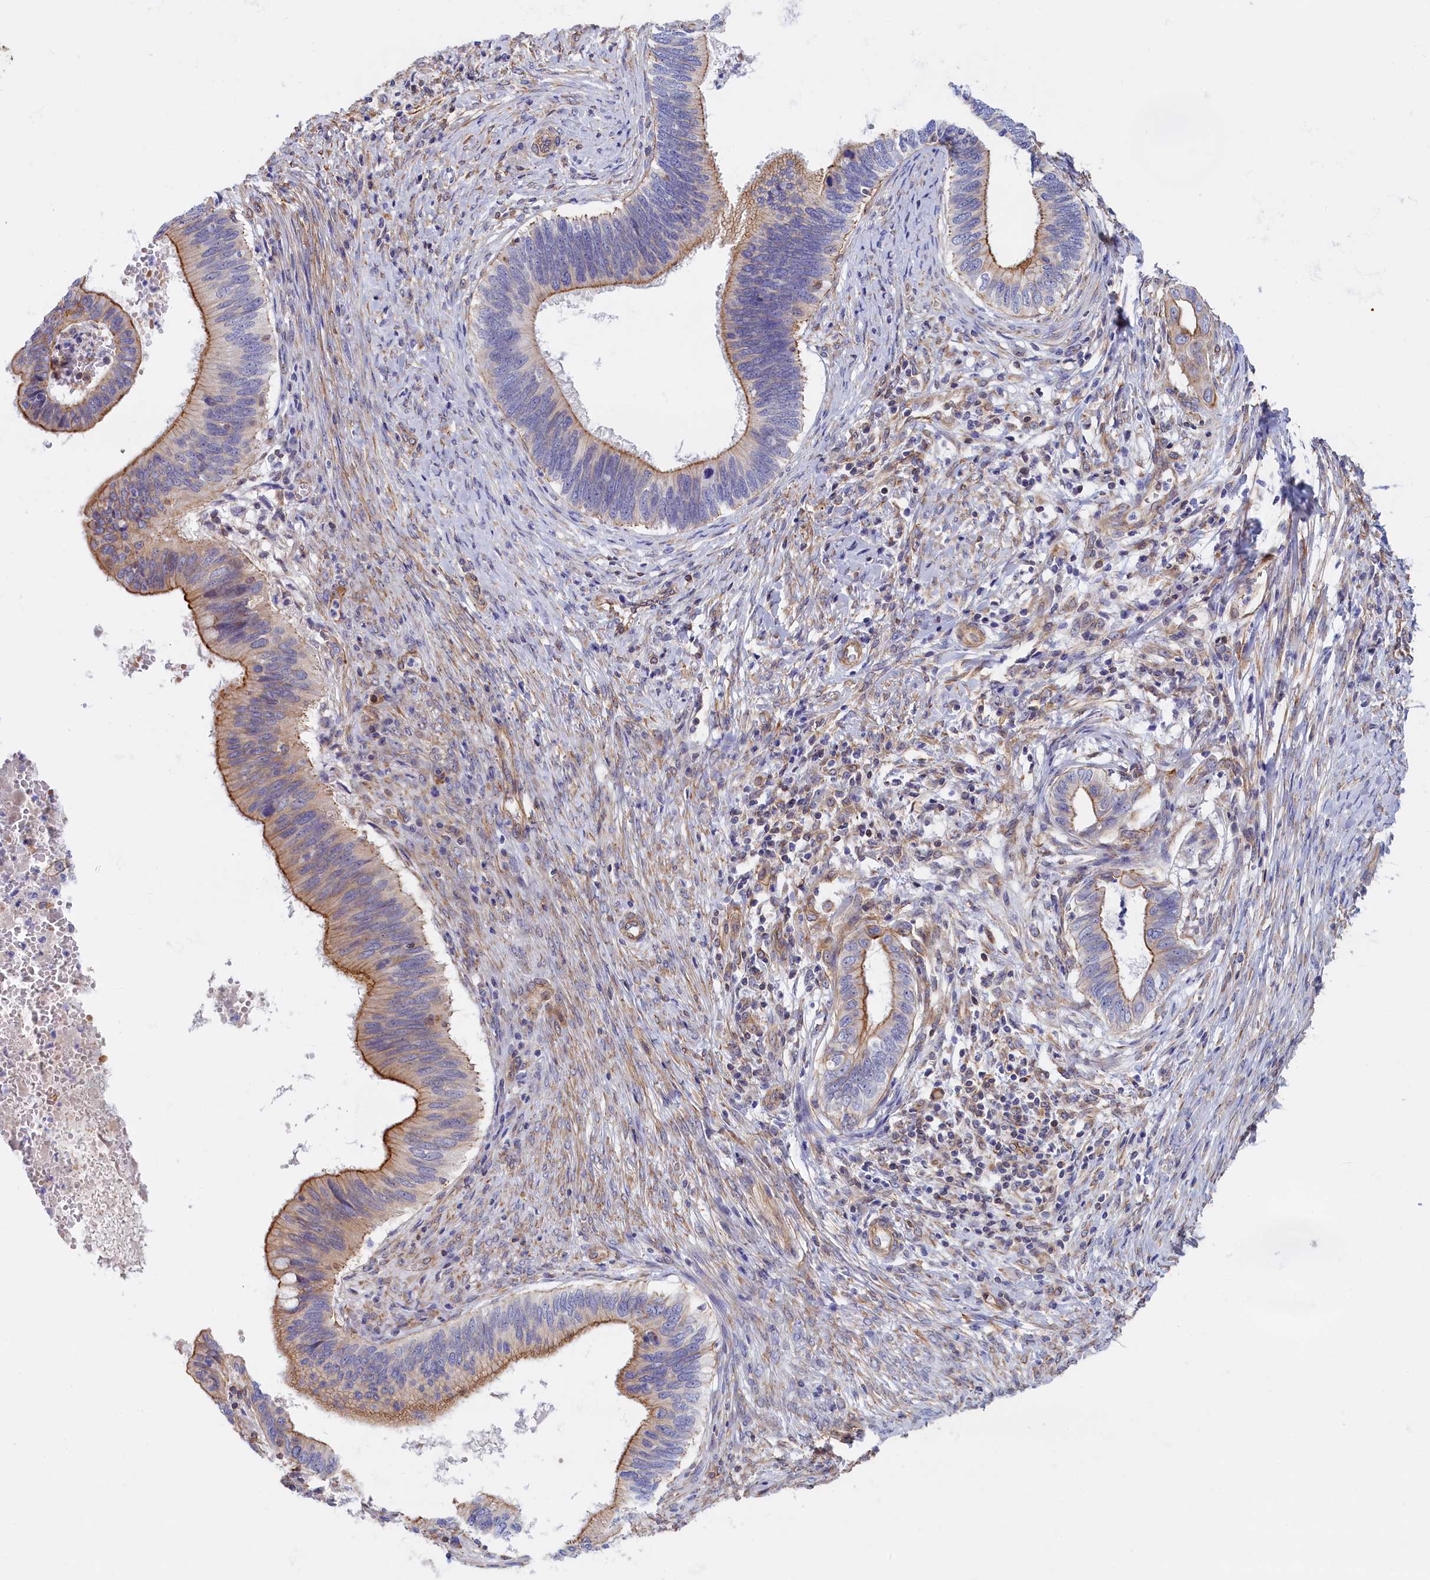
{"staining": {"intensity": "moderate", "quantity": "<25%", "location": "cytoplasmic/membranous"}, "tissue": "cervical cancer", "cell_type": "Tumor cells", "image_type": "cancer", "snomed": [{"axis": "morphology", "description": "Adenocarcinoma, NOS"}, {"axis": "topography", "description": "Cervix"}], "caption": "Brown immunohistochemical staining in human adenocarcinoma (cervical) demonstrates moderate cytoplasmic/membranous positivity in about <25% of tumor cells.", "gene": "ABCC12", "patient": {"sex": "female", "age": 42}}